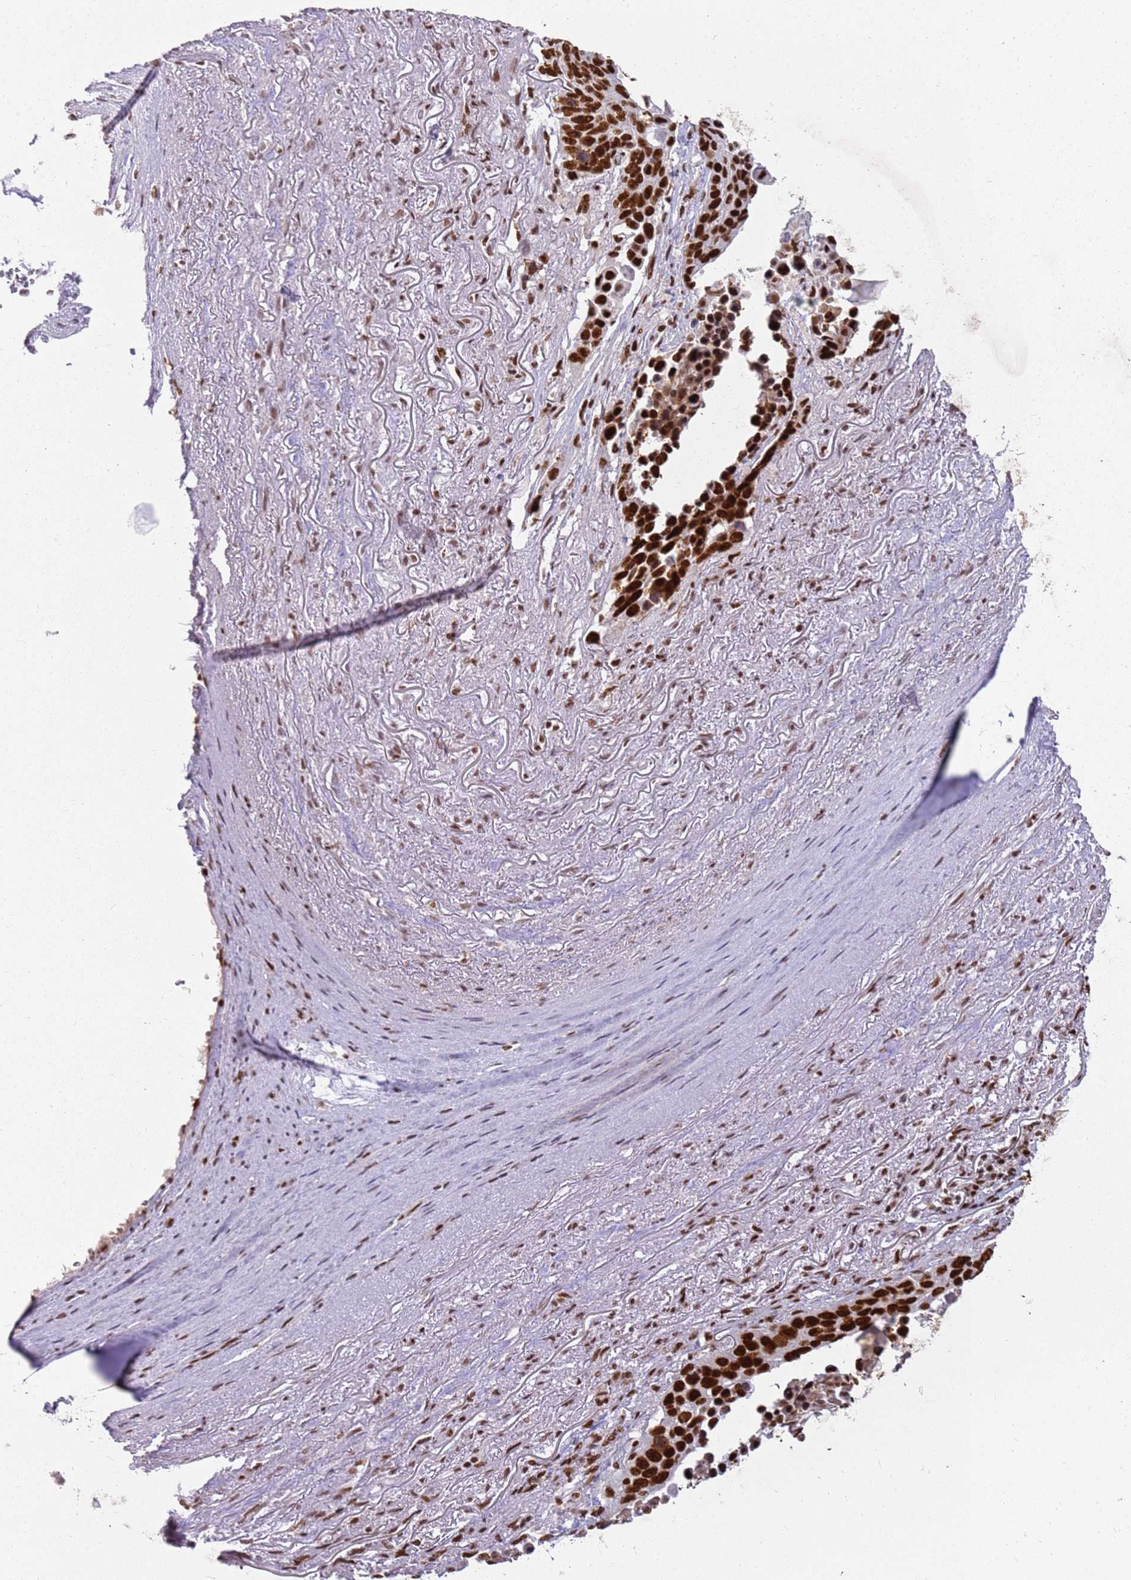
{"staining": {"intensity": "strong", "quantity": ">75%", "location": "nuclear"}, "tissue": "lung cancer", "cell_type": "Tumor cells", "image_type": "cancer", "snomed": [{"axis": "morphology", "description": "Normal tissue, NOS"}, {"axis": "morphology", "description": "Squamous cell carcinoma, NOS"}, {"axis": "topography", "description": "Lymph node"}, {"axis": "topography", "description": "Lung"}], "caption": "This photomicrograph demonstrates immunohistochemistry (IHC) staining of squamous cell carcinoma (lung), with high strong nuclear expression in about >75% of tumor cells.", "gene": "TENT4A", "patient": {"sex": "male", "age": 66}}